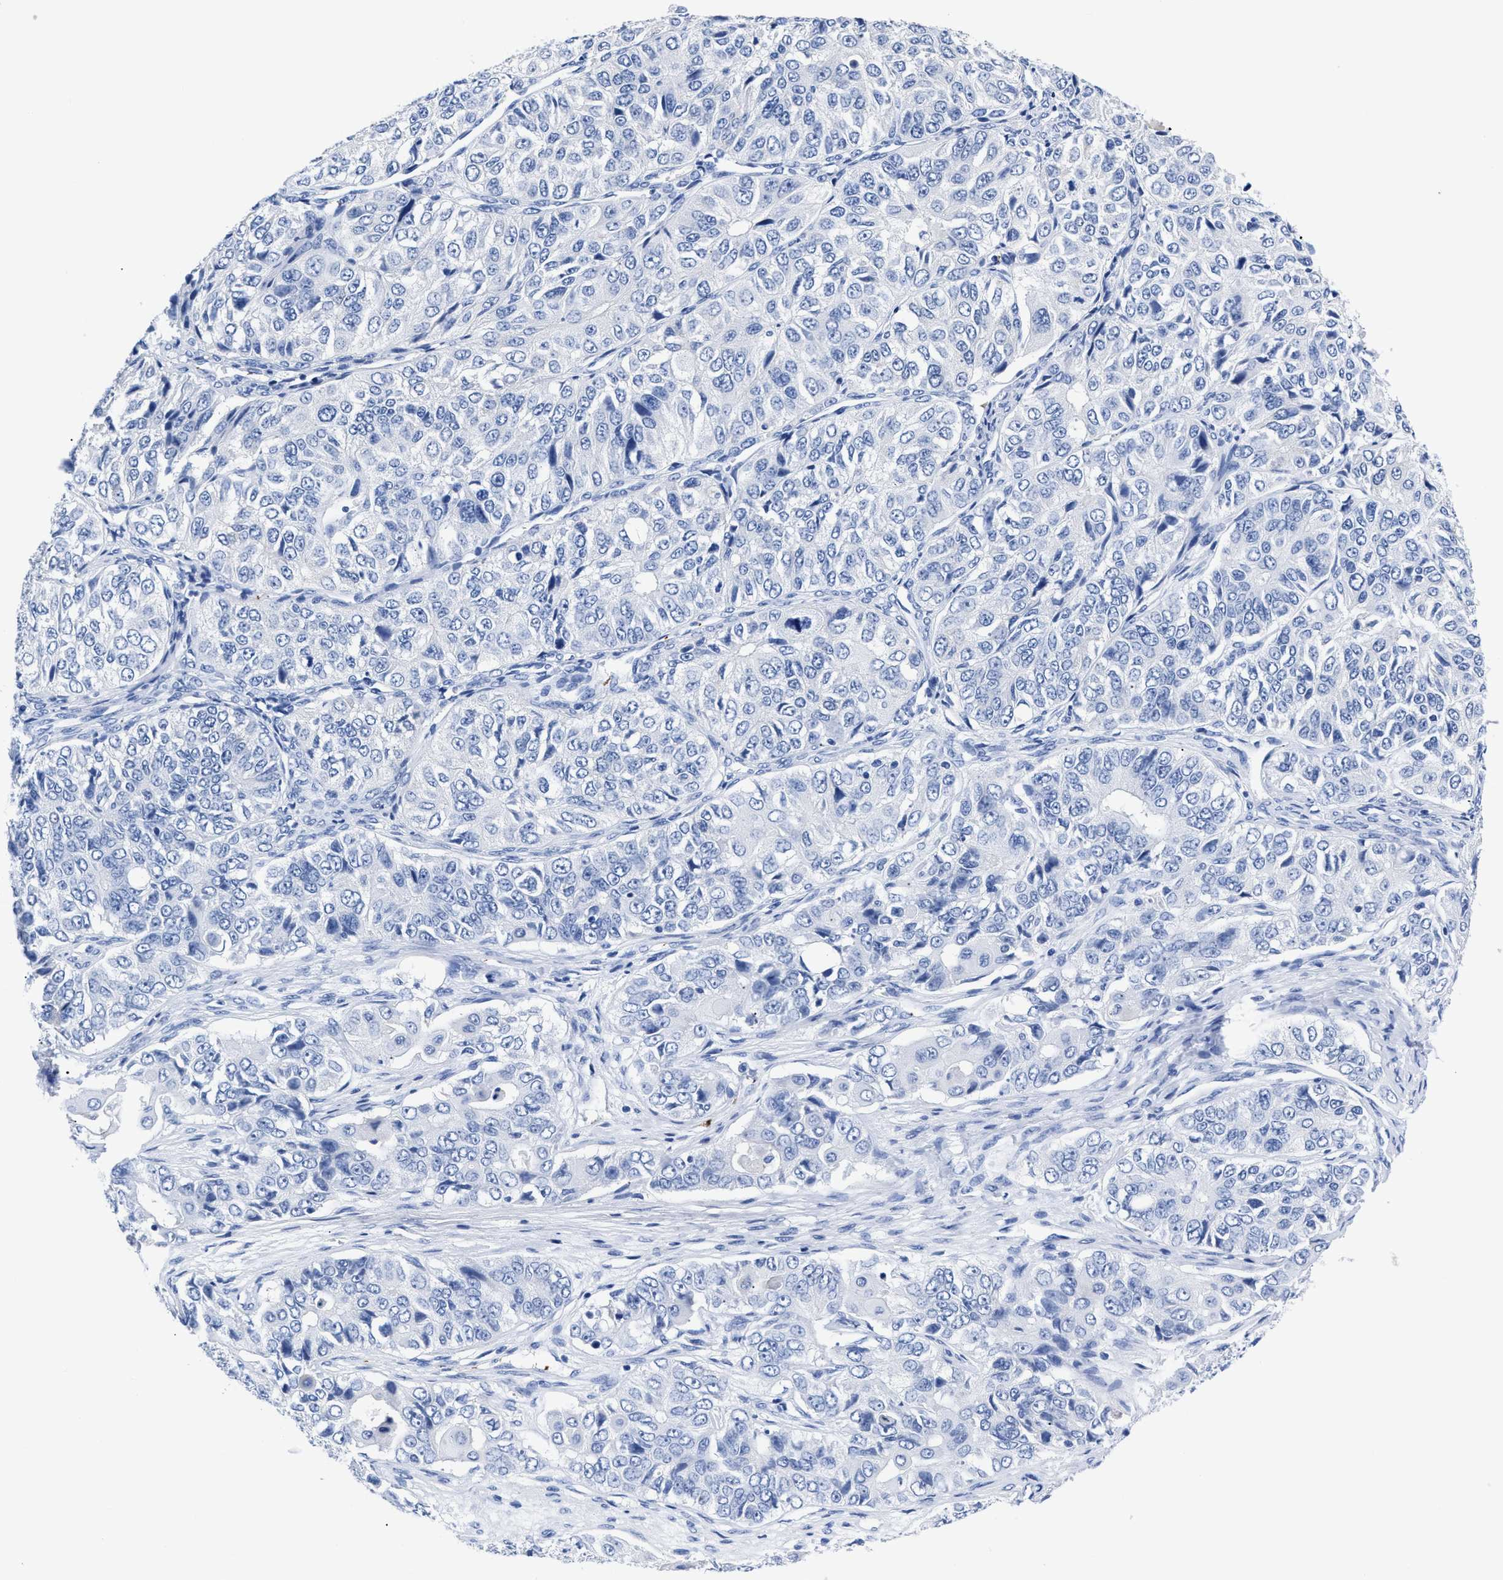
{"staining": {"intensity": "negative", "quantity": "none", "location": "none"}, "tissue": "ovarian cancer", "cell_type": "Tumor cells", "image_type": "cancer", "snomed": [{"axis": "morphology", "description": "Carcinoma, endometroid"}, {"axis": "topography", "description": "Ovary"}], "caption": "High magnification brightfield microscopy of ovarian endometroid carcinoma stained with DAB (3,3'-diaminobenzidine) (brown) and counterstained with hematoxylin (blue): tumor cells show no significant staining. (DAB immunohistochemistry (IHC) with hematoxylin counter stain).", "gene": "TREML1", "patient": {"sex": "female", "age": 51}}